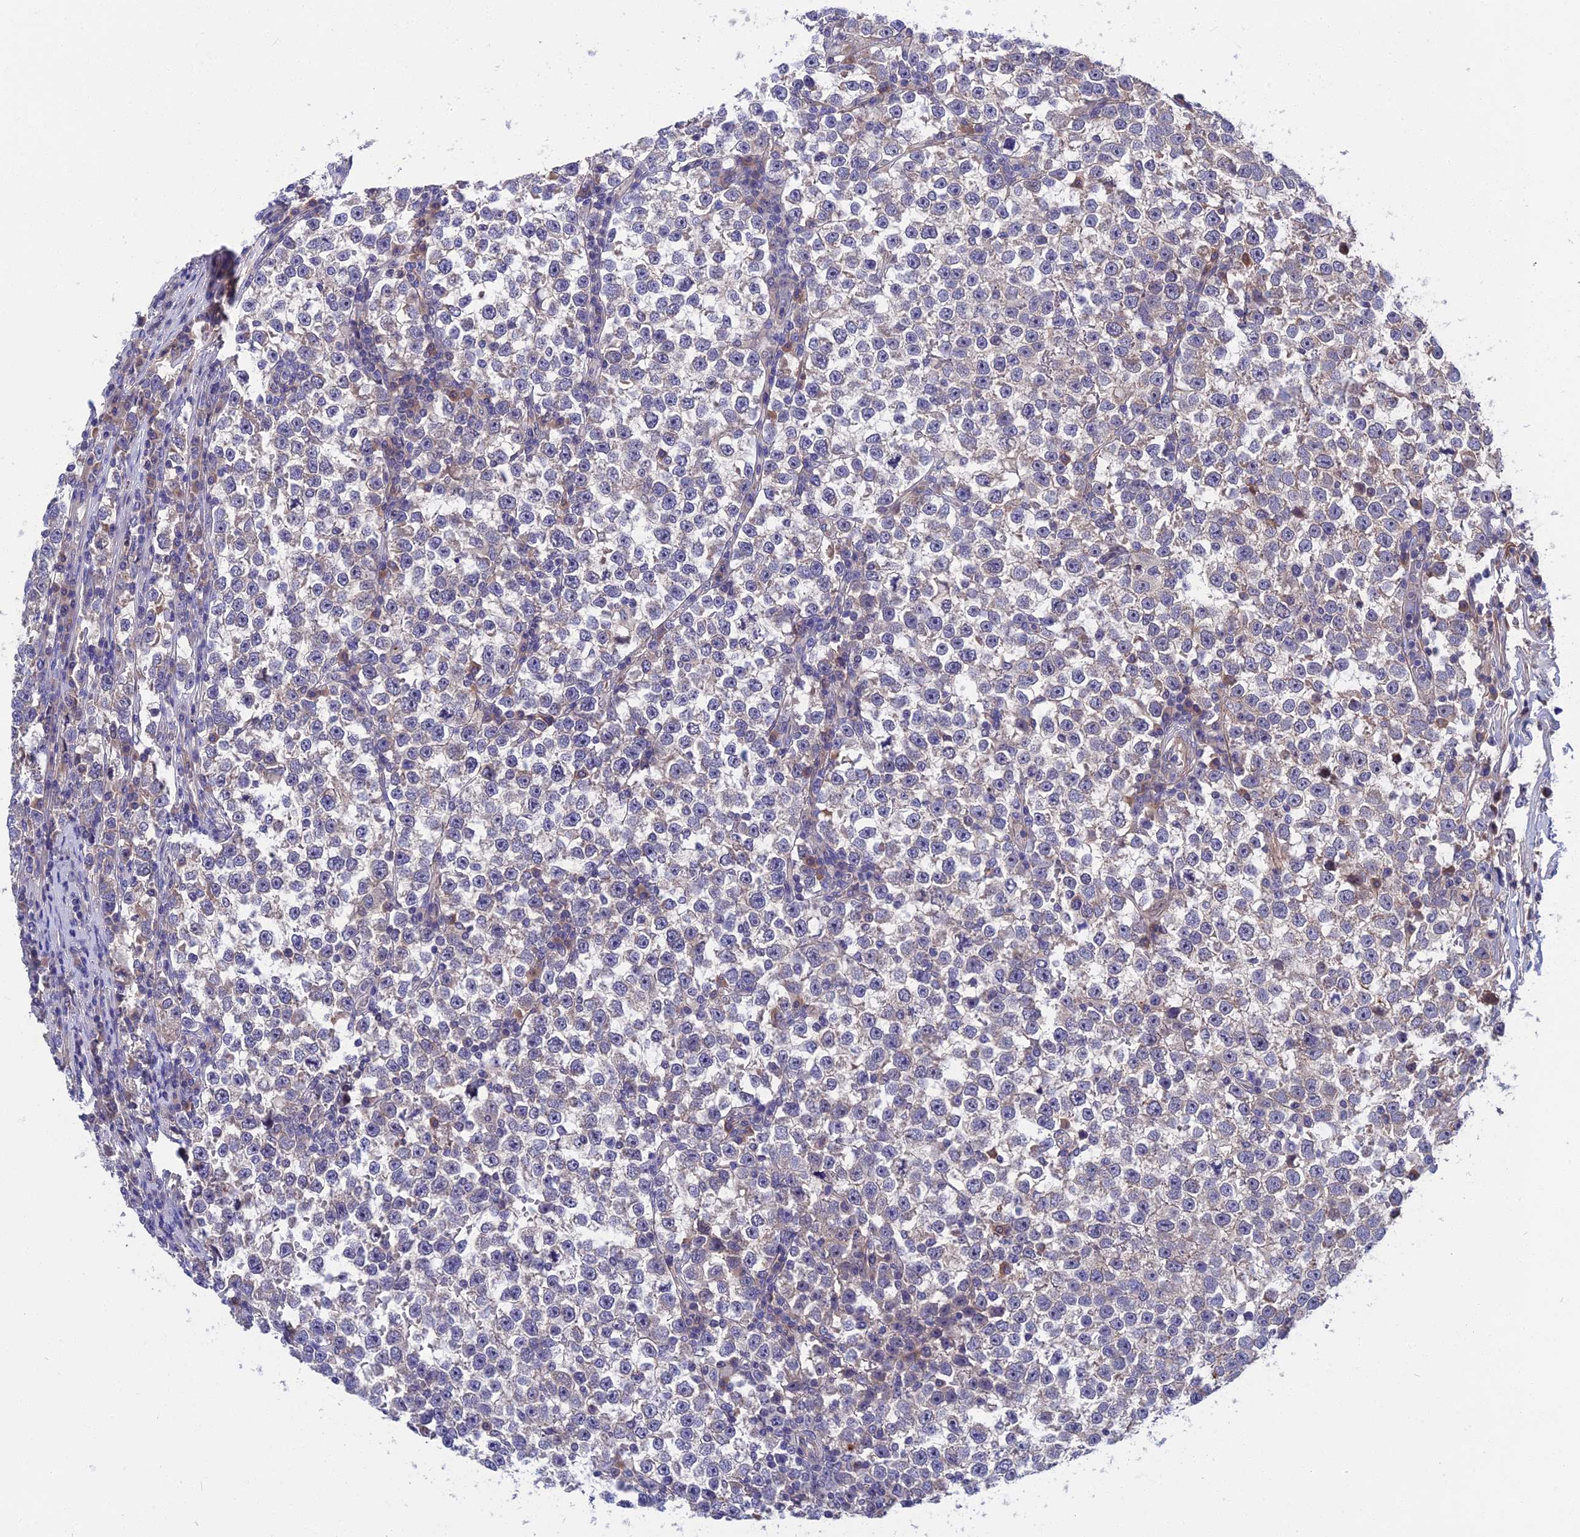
{"staining": {"intensity": "negative", "quantity": "none", "location": "none"}, "tissue": "testis cancer", "cell_type": "Tumor cells", "image_type": "cancer", "snomed": [{"axis": "morphology", "description": "Normal tissue, NOS"}, {"axis": "morphology", "description": "Seminoma, NOS"}, {"axis": "topography", "description": "Testis"}], "caption": "The immunohistochemistry (IHC) image has no significant staining in tumor cells of testis cancer (seminoma) tissue.", "gene": "CRACD", "patient": {"sex": "male", "age": 43}}